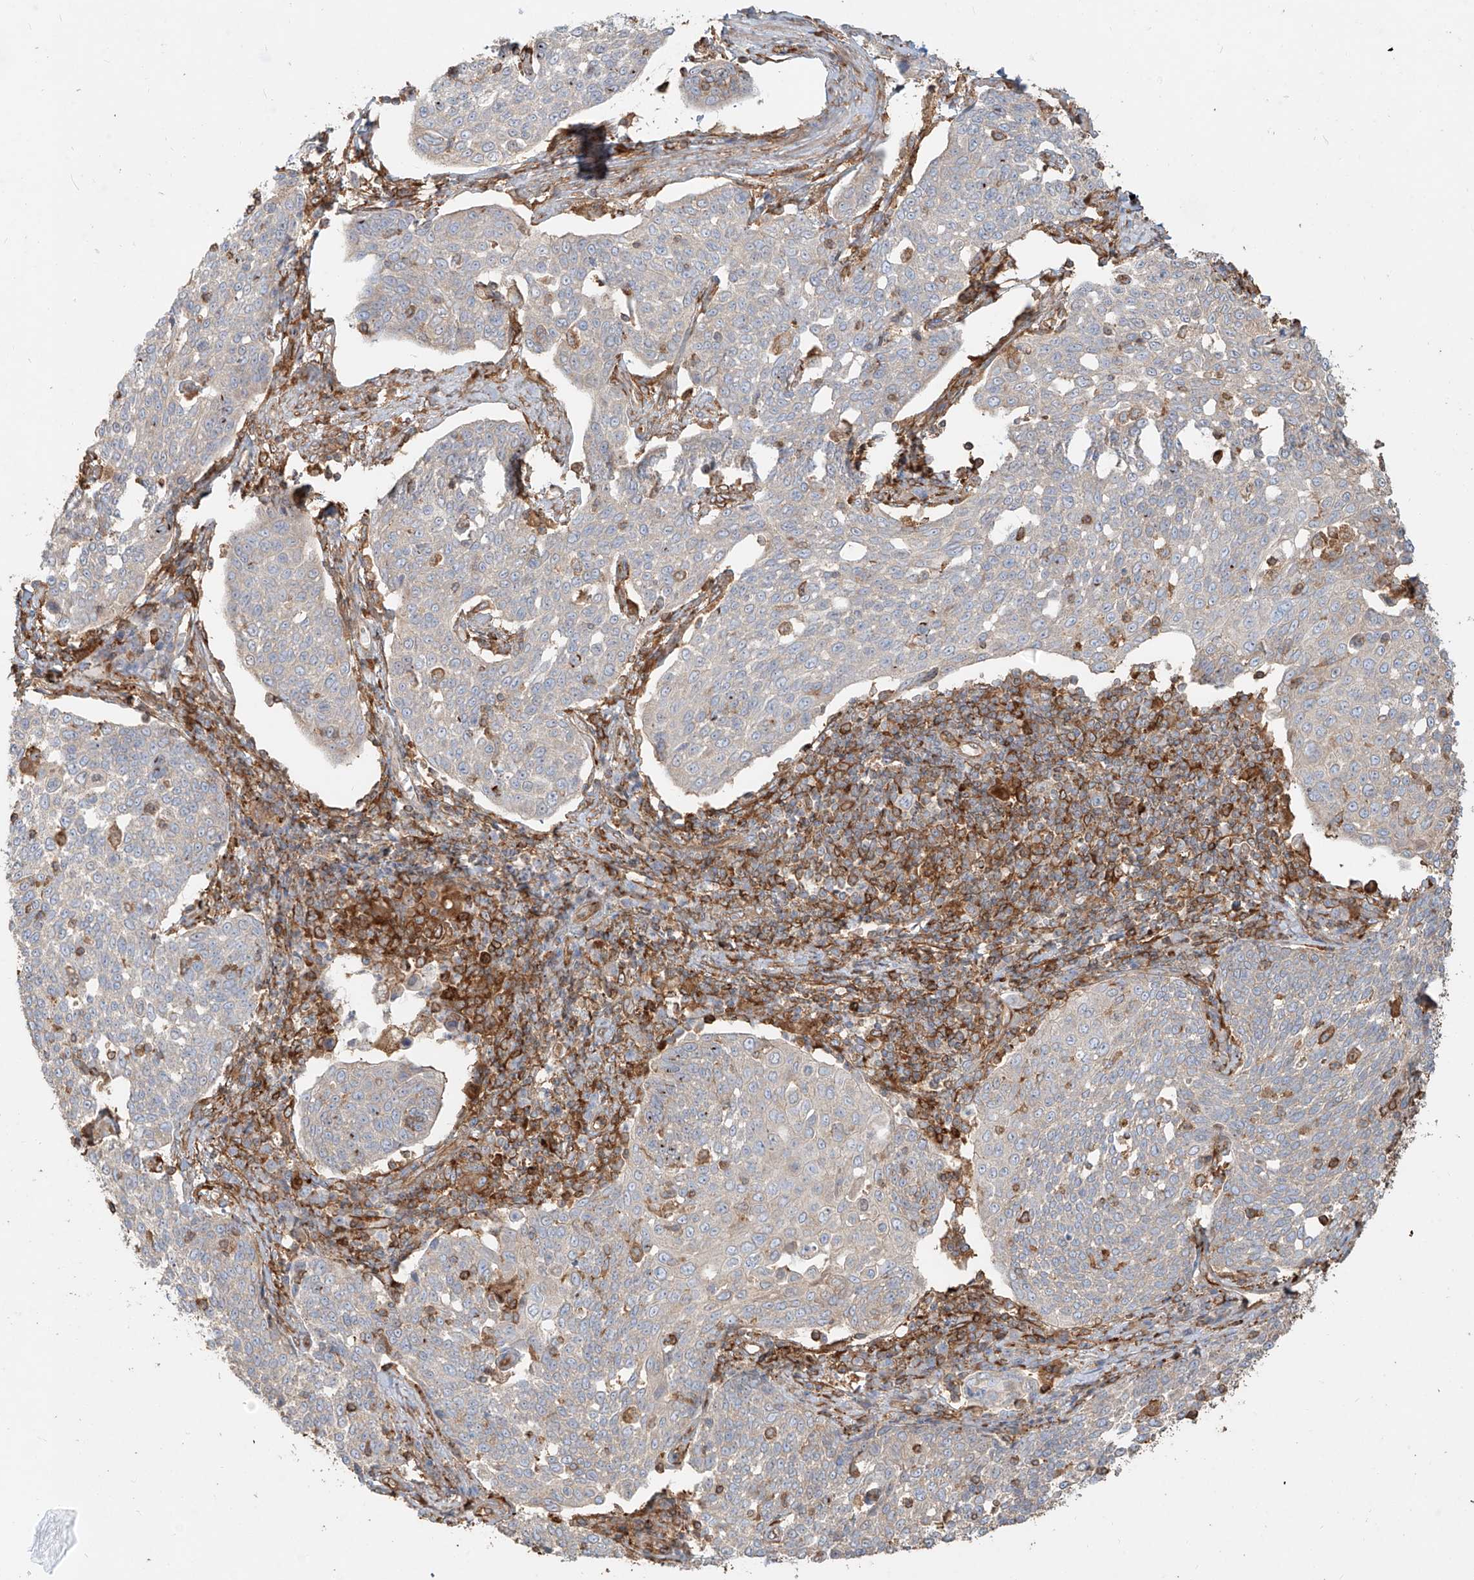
{"staining": {"intensity": "negative", "quantity": "none", "location": "none"}, "tissue": "cervical cancer", "cell_type": "Tumor cells", "image_type": "cancer", "snomed": [{"axis": "morphology", "description": "Squamous cell carcinoma, NOS"}, {"axis": "topography", "description": "Cervix"}], "caption": "IHC photomicrograph of human cervical cancer stained for a protein (brown), which exhibits no positivity in tumor cells. (DAB (3,3'-diaminobenzidine) immunohistochemistry (IHC) visualized using brightfield microscopy, high magnification).", "gene": "SNX9", "patient": {"sex": "female", "age": 34}}